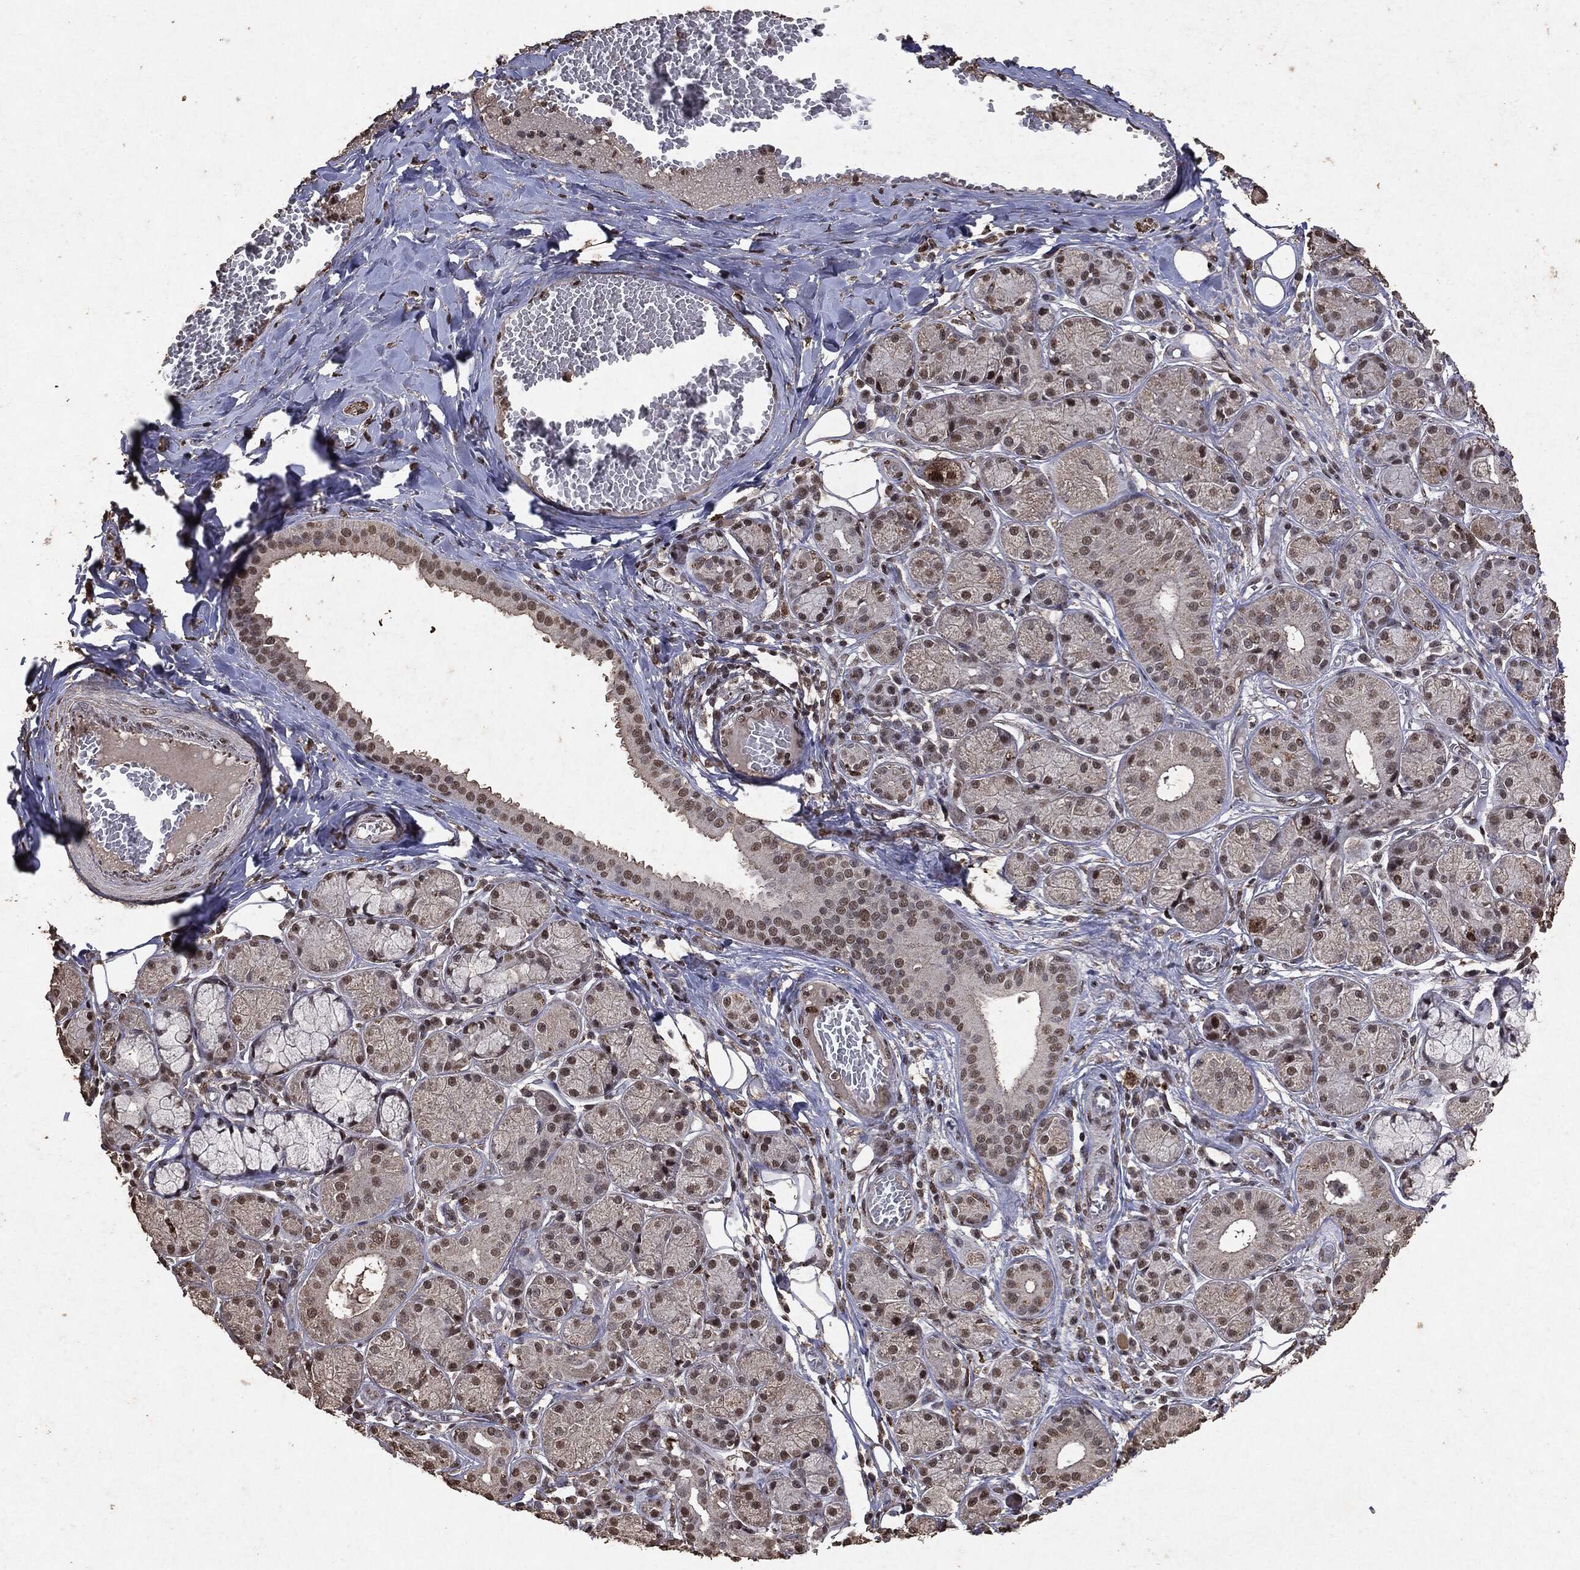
{"staining": {"intensity": "moderate", "quantity": "25%-75%", "location": "nuclear"}, "tissue": "salivary gland", "cell_type": "Glandular cells", "image_type": "normal", "snomed": [{"axis": "morphology", "description": "Normal tissue, NOS"}, {"axis": "topography", "description": "Salivary gland"}], "caption": "Protein analysis of benign salivary gland displays moderate nuclear expression in about 25%-75% of glandular cells. (DAB (3,3'-diaminobenzidine) IHC, brown staining for protein, blue staining for nuclei).", "gene": "RAD18", "patient": {"sex": "male", "age": 71}}